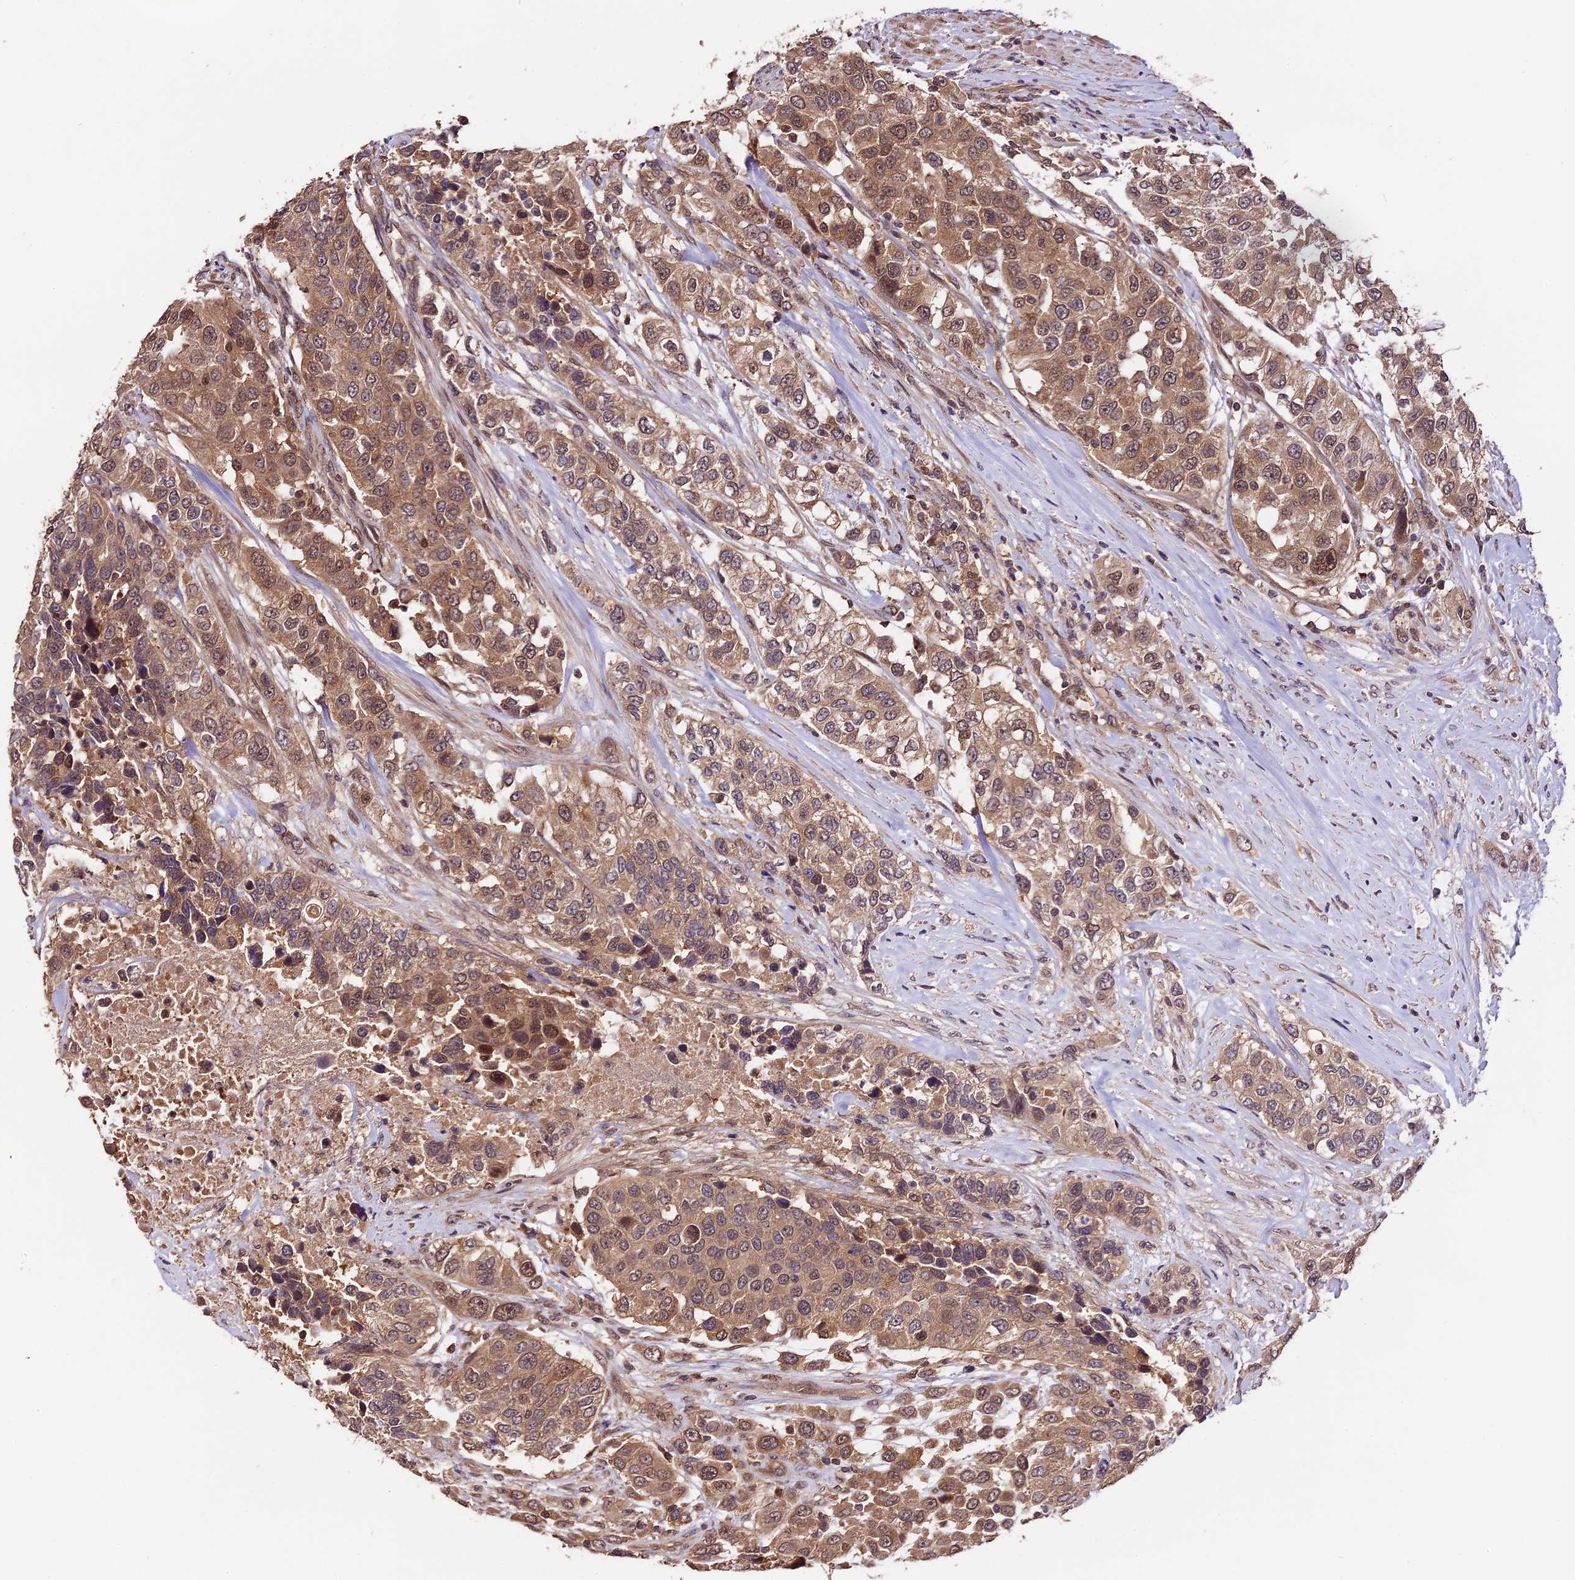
{"staining": {"intensity": "moderate", "quantity": ">75%", "location": "cytoplasmic/membranous,nuclear"}, "tissue": "urothelial cancer", "cell_type": "Tumor cells", "image_type": "cancer", "snomed": [{"axis": "morphology", "description": "Urothelial carcinoma, High grade"}, {"axis": "topography", "description": "Urinary bladder"}], "caption": "This is a histology image of immunohistochemistry (IHC) staining of urothelial cancer, which shows moderate positivity in the cytoplasmic/membranous and nuclear of tumor cells.", "gene": "TRMT1", "patient": {"sex": "female", "age": 80}}